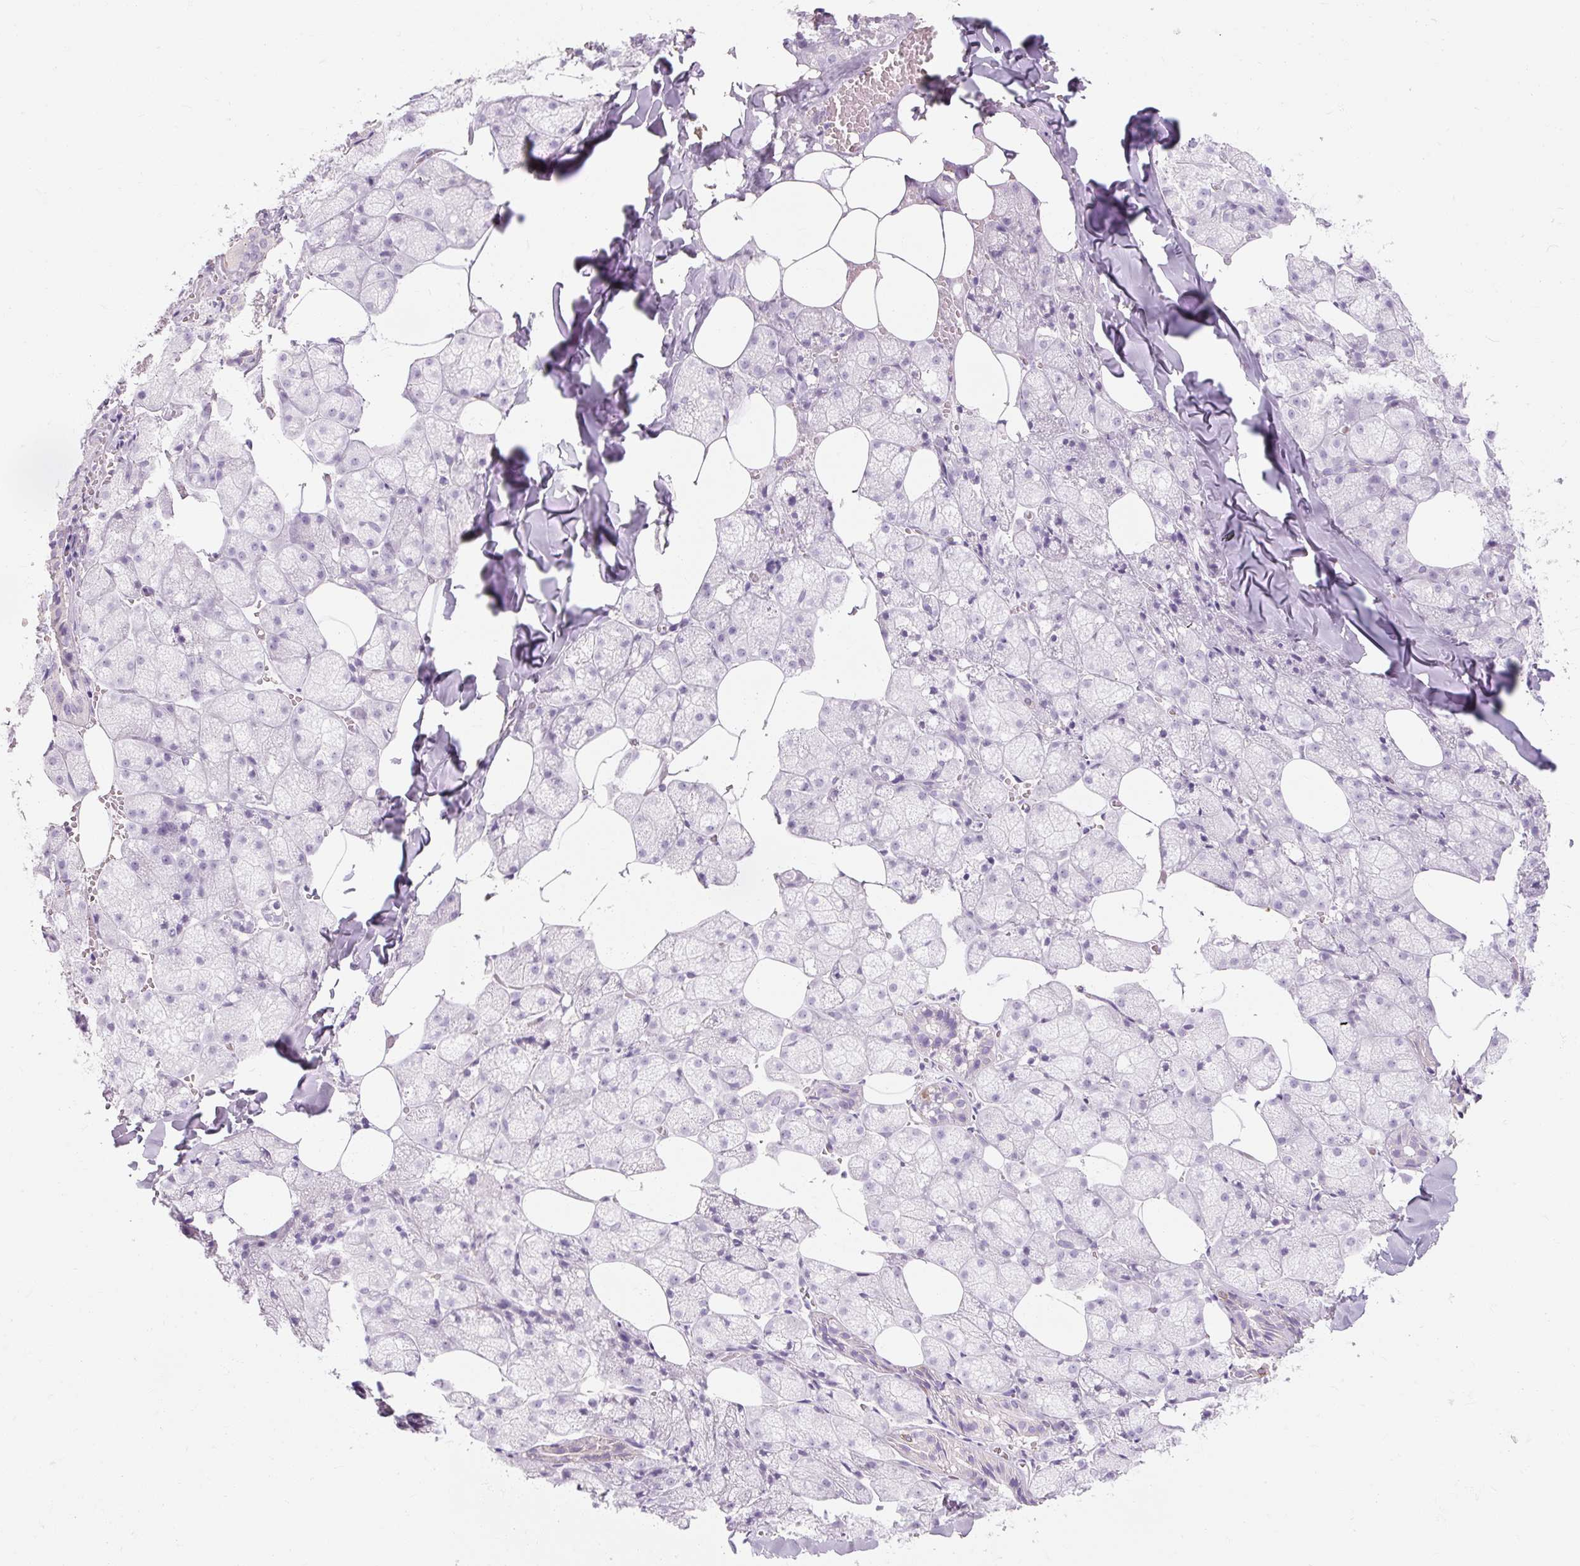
{"staining": {"intensity": "negative", "quantity": "none", "location": "none"}, "tissue": "salivary gland", "cell_type": "Glandular cells", "image_type": "normal", "snomed": [{"axis": "morphology", "description": "Normal tissue, NOS"}, {"axis": "topography", "description": "Salivary gland"}, {"axis": "topography", "description": "Peripheral nerve tissue"}], "caption": "The image exhibits no significant staining in glandular cells of salivary gland.", "gene": "NFE2L3", "patient": {"sex": "male", "age": 38}}